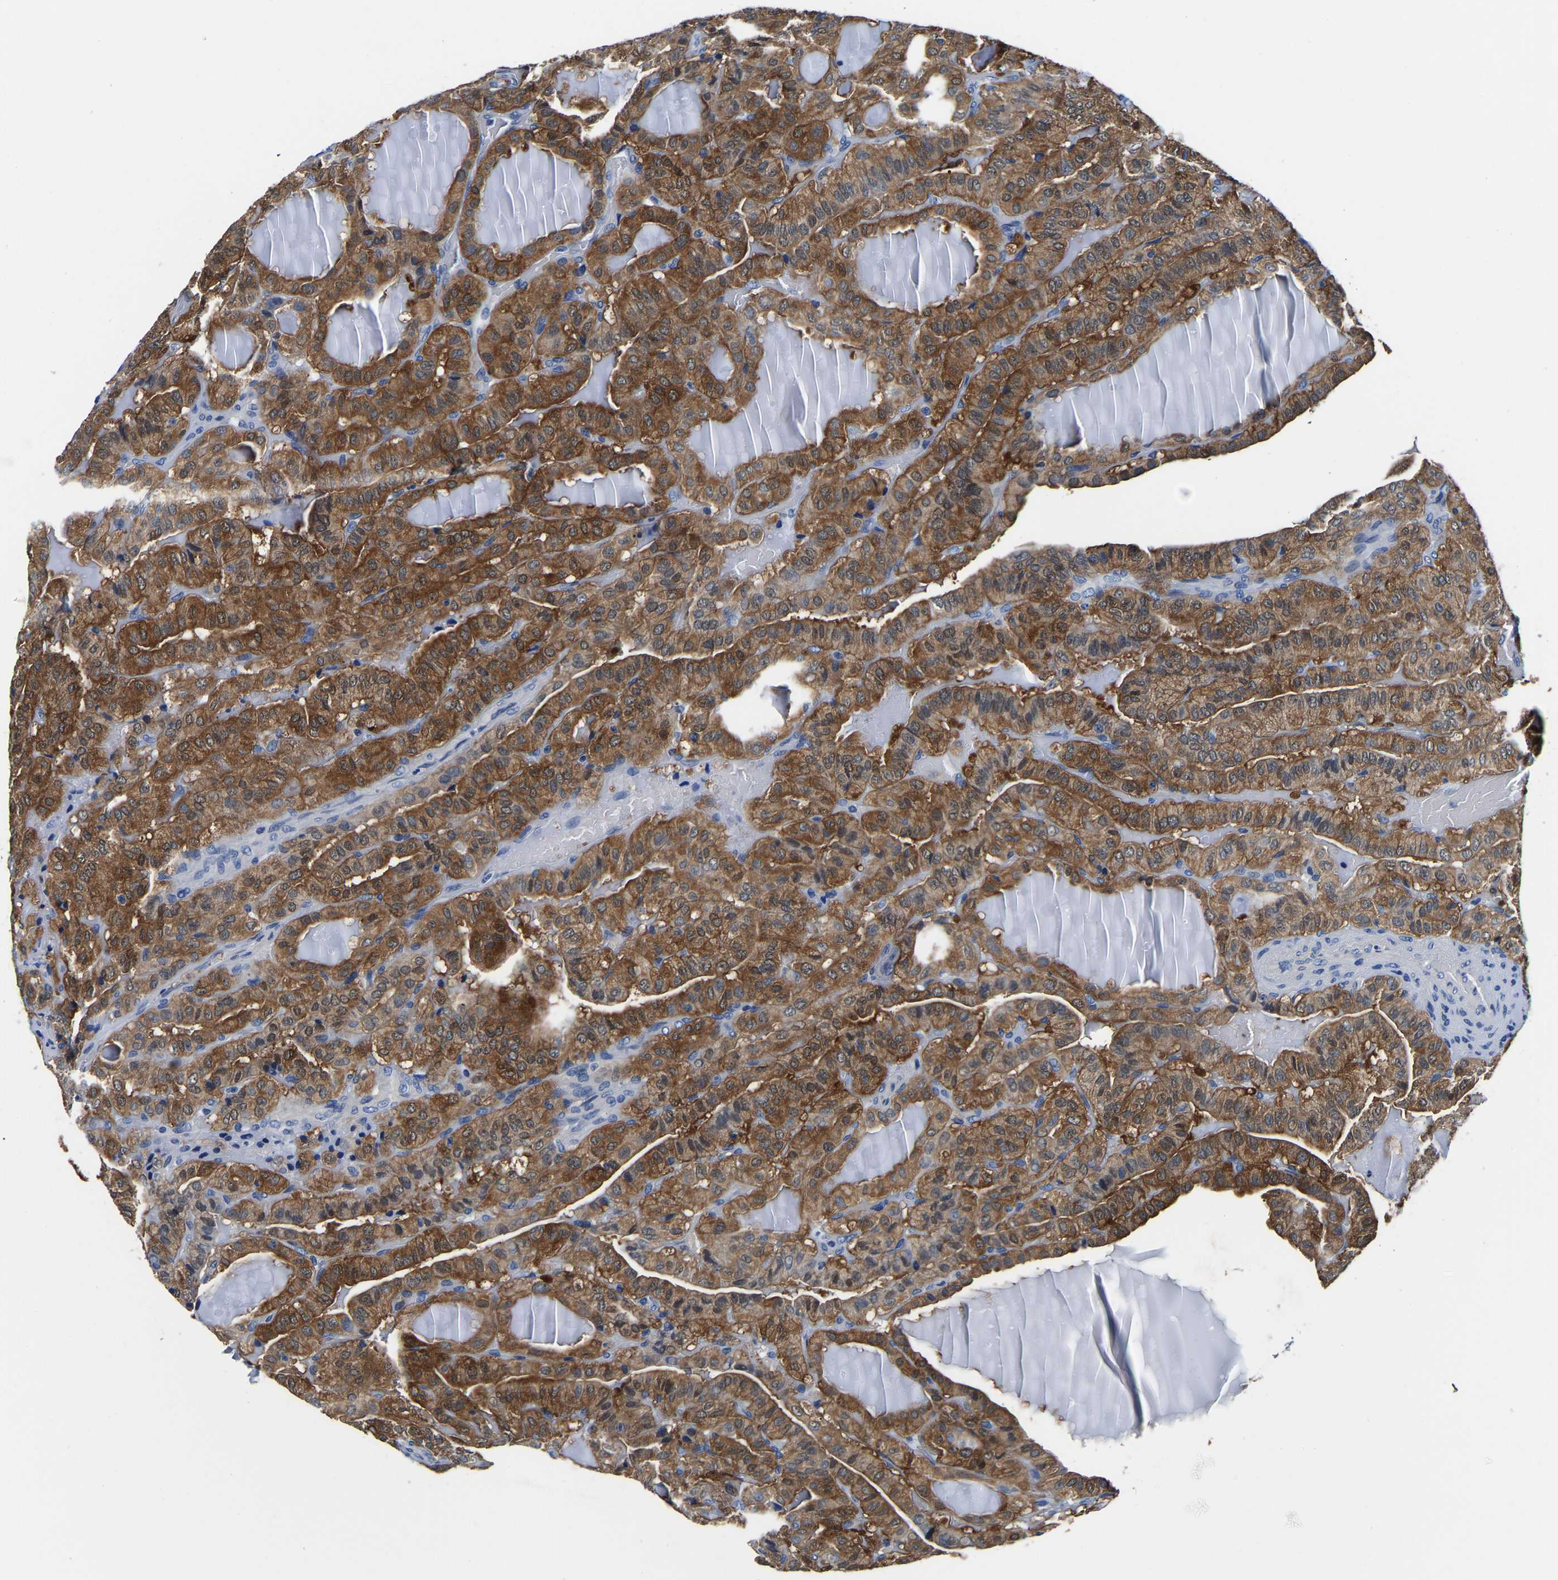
{"staining": {"intensity": "moderate", "quantity": ">75%", "location": "cytoplasmic/membranous"}, "tissue": "thyroid cancer", "cell_type": "Tumor cells", "image_type": "cancer", "snomed": [{"axis": "morphology", "description": "Papillary adenocarcinoma, NOS"}, {"axis": "topography", "description": "Thyroid gland"}], "caption": "This is a micrograph of IHC staining of thyroid cancer (papillary adenocarcinoma), which shows moderate expression in the cytoplasmic/membranous of tumor cells.", "gene": "ACO1", "patient": {"sex": "male", "age": 77}}